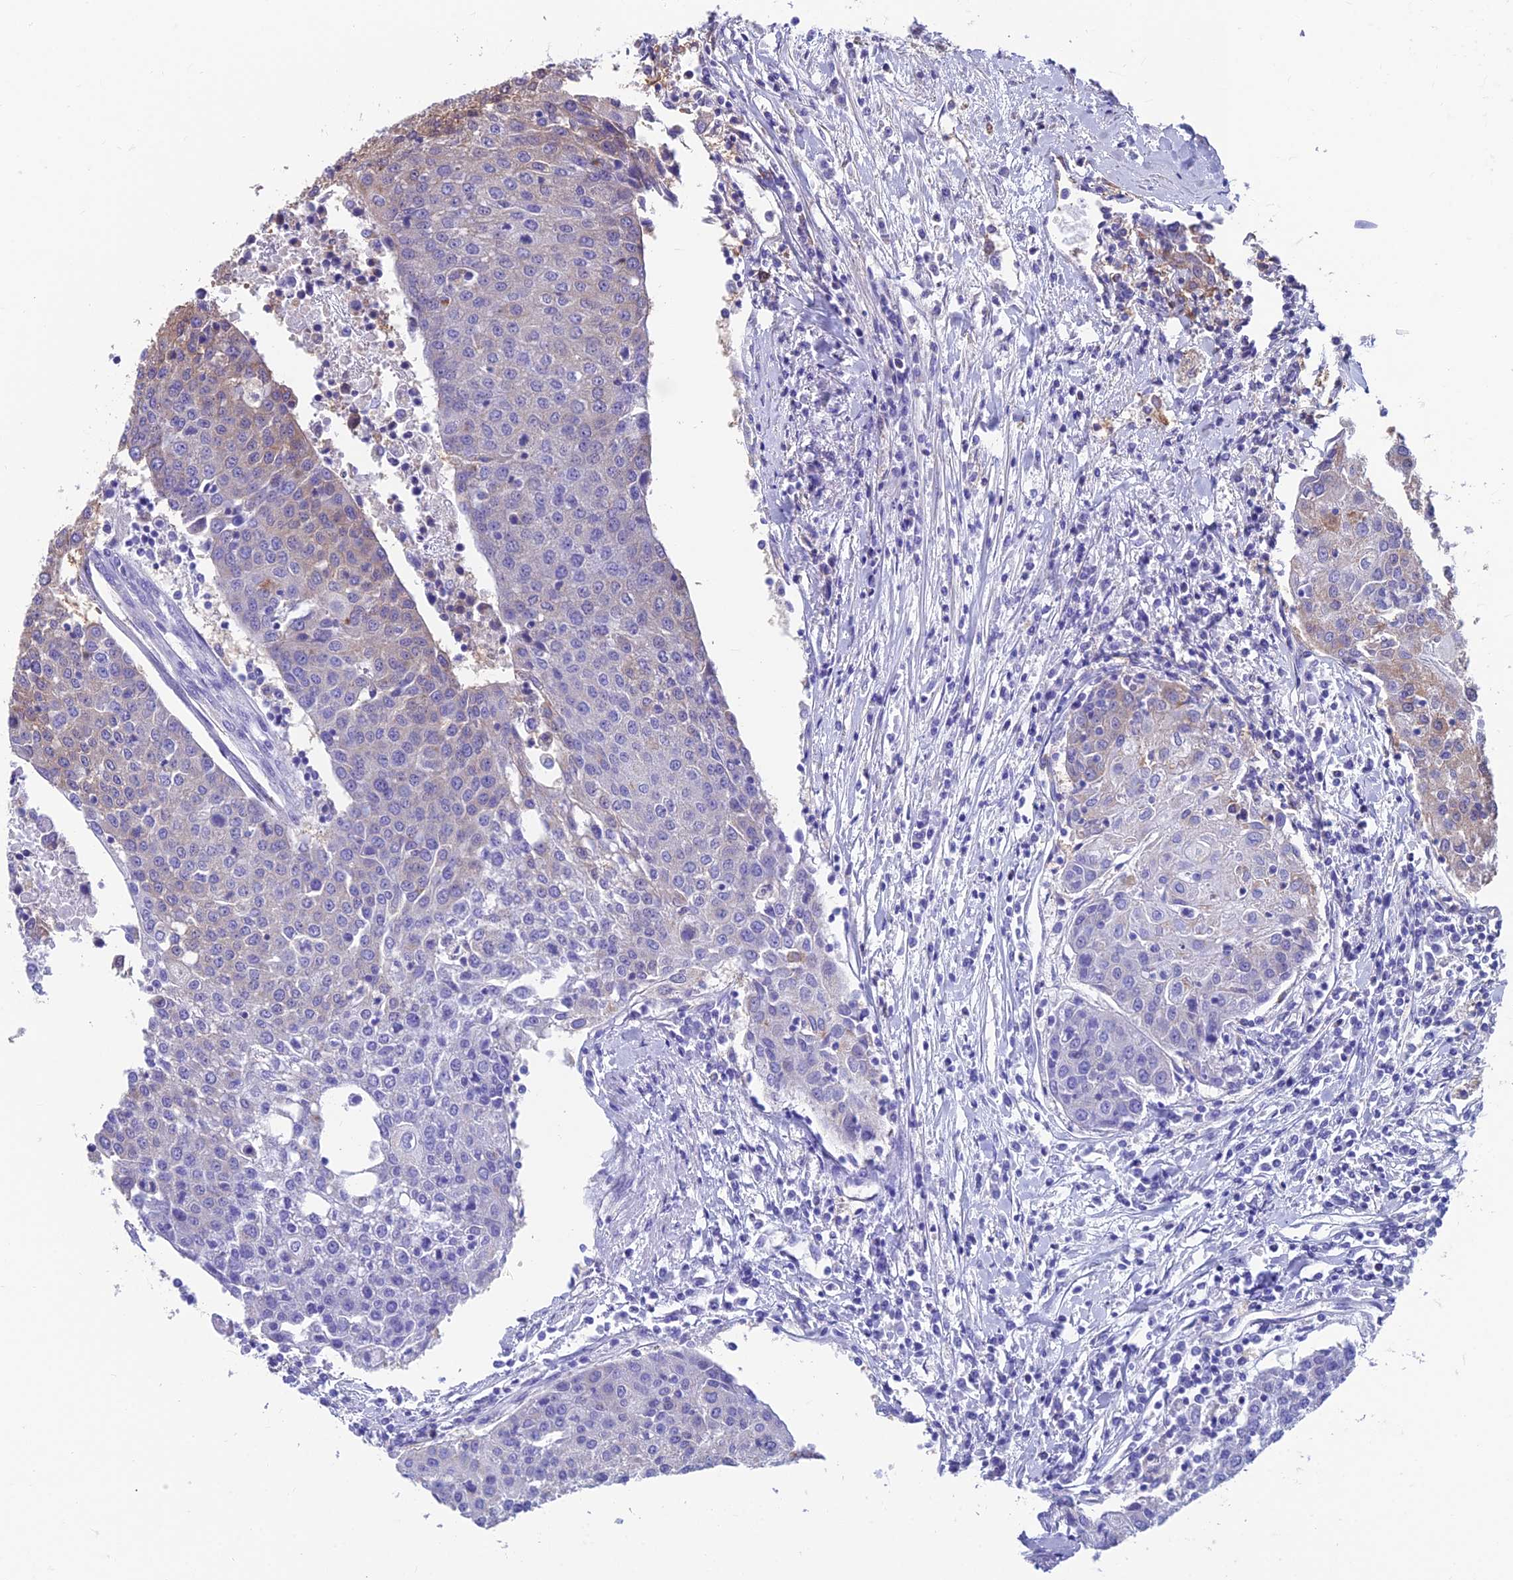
{"staining": {"intensity": "moderate", "quantity": "<25%", "location": "cytoplasmic/membranous"}, "tissue": "urothelial cancer", "cell_type": "Tumor cells", "image_type": "cancer", "snomed": [{"axis": "morphology", "description": "Urothelial carcinoma, High grade"}, {"axis": "topography", "description": "Urinary bladder"}], "caption": "Immunohistochemical staining of human urothelial cancer displays moderate cytoplasmic/membranous protein expression in about <25% of tumor cells.", "gene": "RTN4RL1", "patient": {"sex": "female", "age": 85}}